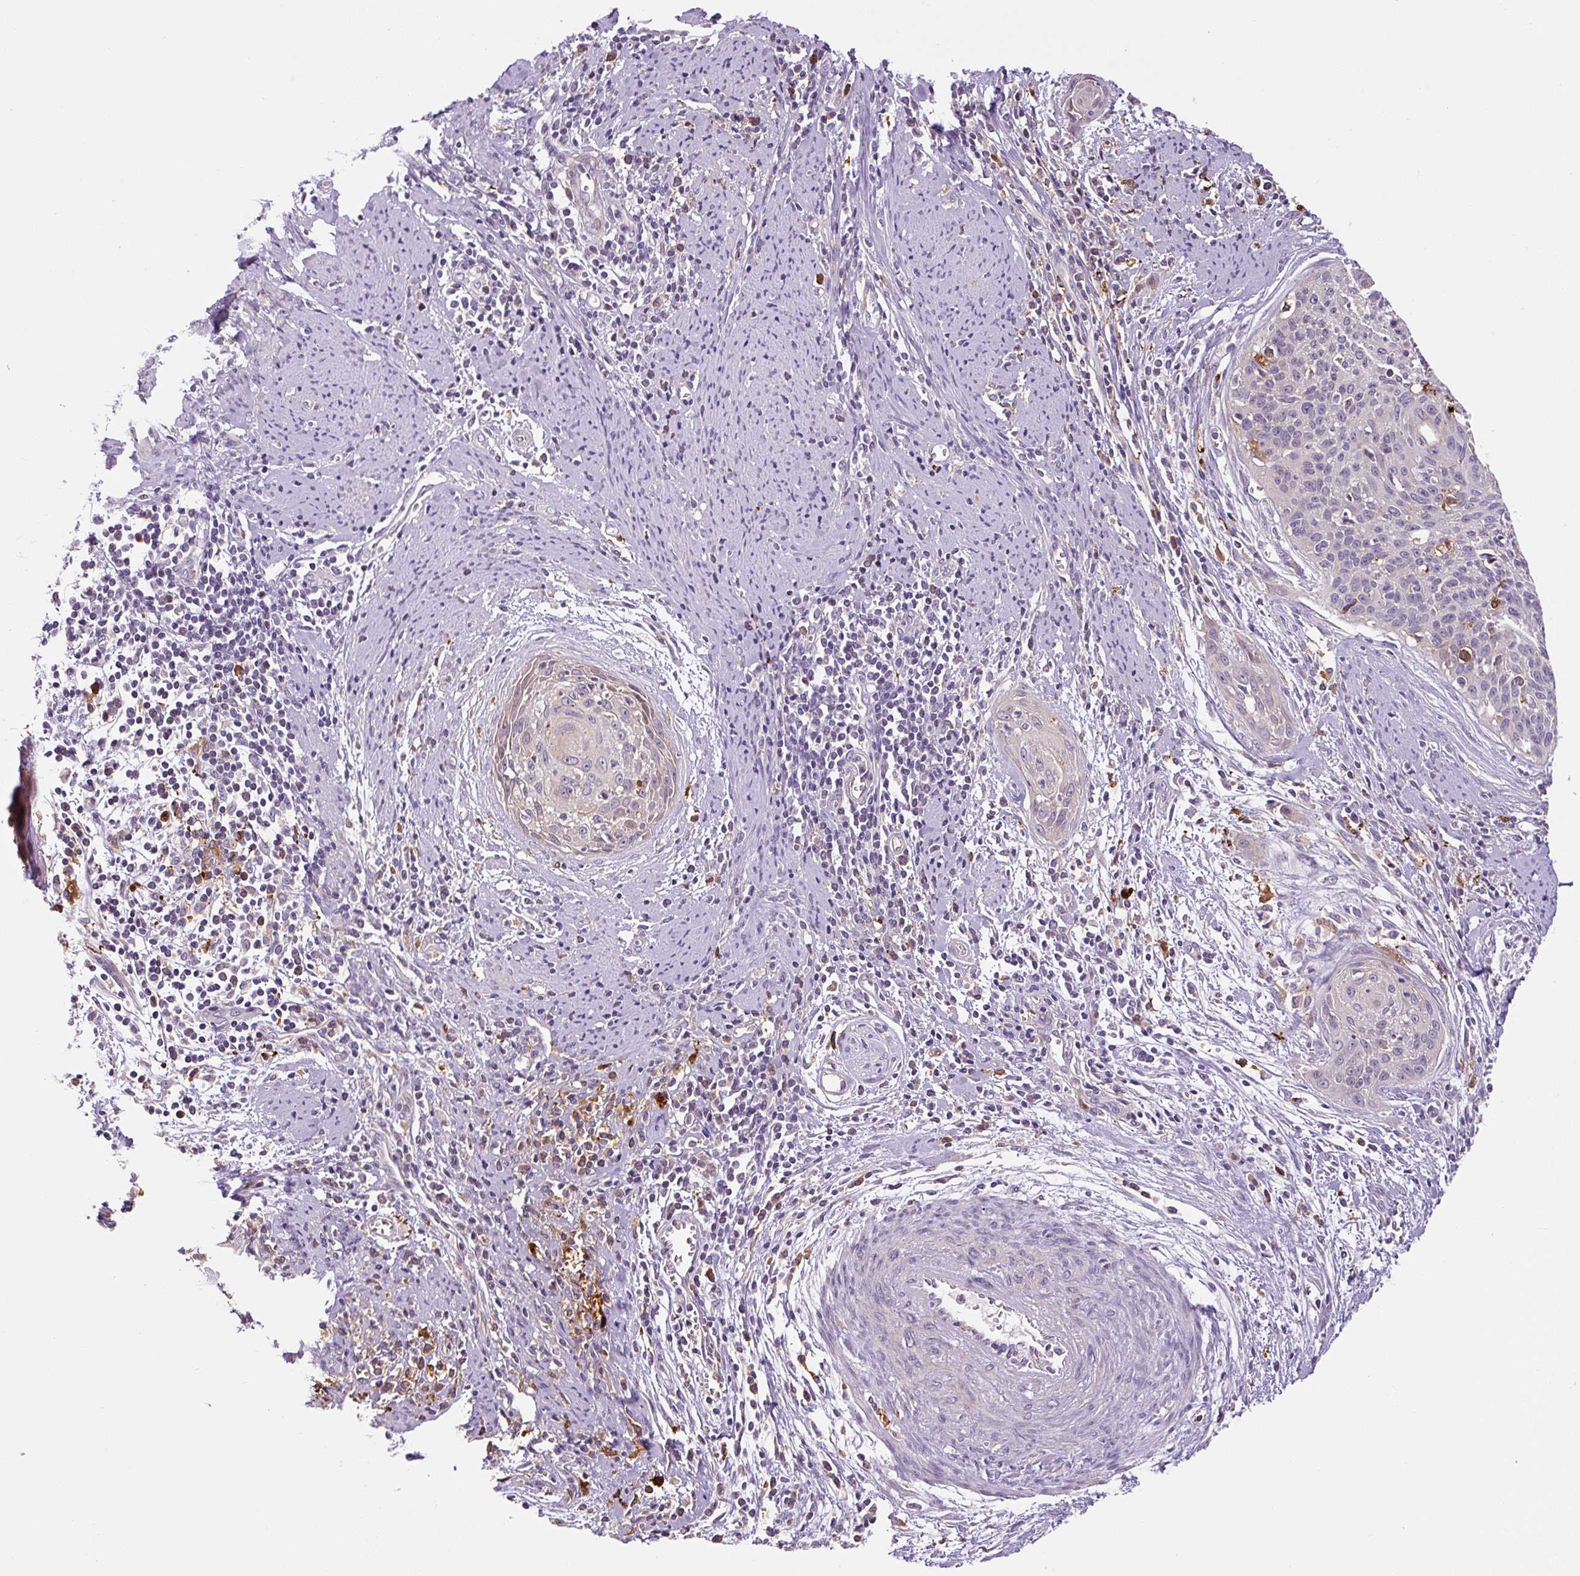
{"staining": {"intensity": "negative", "quantity": "none", "location": "none"}, "tissue": "cervical cancer", "cell_type": "Tumor cells", "image_type": "cancer", "snomed": [{"axis": "morphology", "description": "Squamous cell carcinoma, NOS"}, {"axis": "topography", "description": "Cervix"}], "caption": "Tumor cells show no significant positivity in squamous cell carcinoma (cervical).", "gene": "FUT10", "patient": {"sex": "female", "age": 55}}